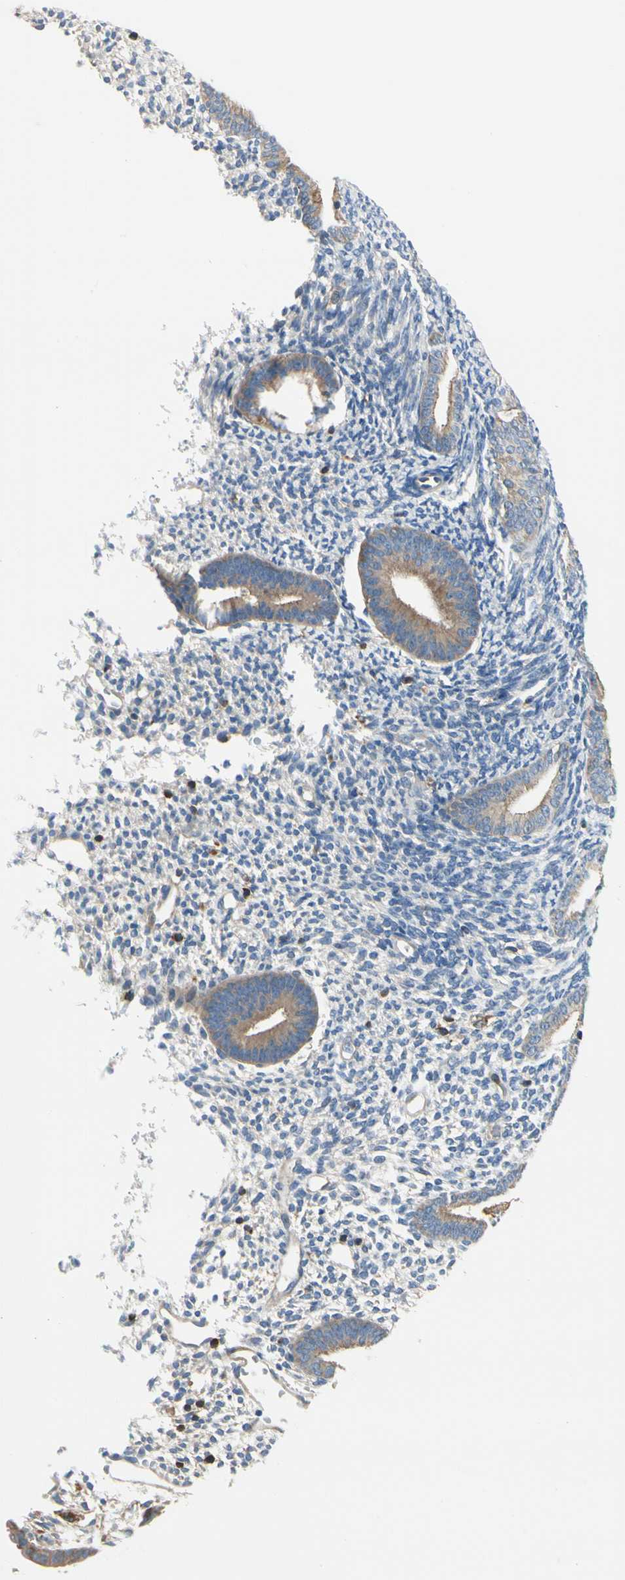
{"staining": {"intensity": "negative", "quantity": "none", "location": "none"}, "tissue": "endometrium", "cell_type": "Cells in endometrial stroma", "image_type": "normal", "snomed": [{"axis": "morphology", "description": "Normal tissue, NOS"}, {"axis": "topography", "description": "Smooth muscle"}, {"axis": "topography", "description": "Endometrium"}], "caption": "Immunohistochemistry image of benign endometrium stained for a protein (brown), which shows no staining in cells in endometrial stroma.", "gene": "CAPZA2", "patient": {"sex": "female", "age": 57}}